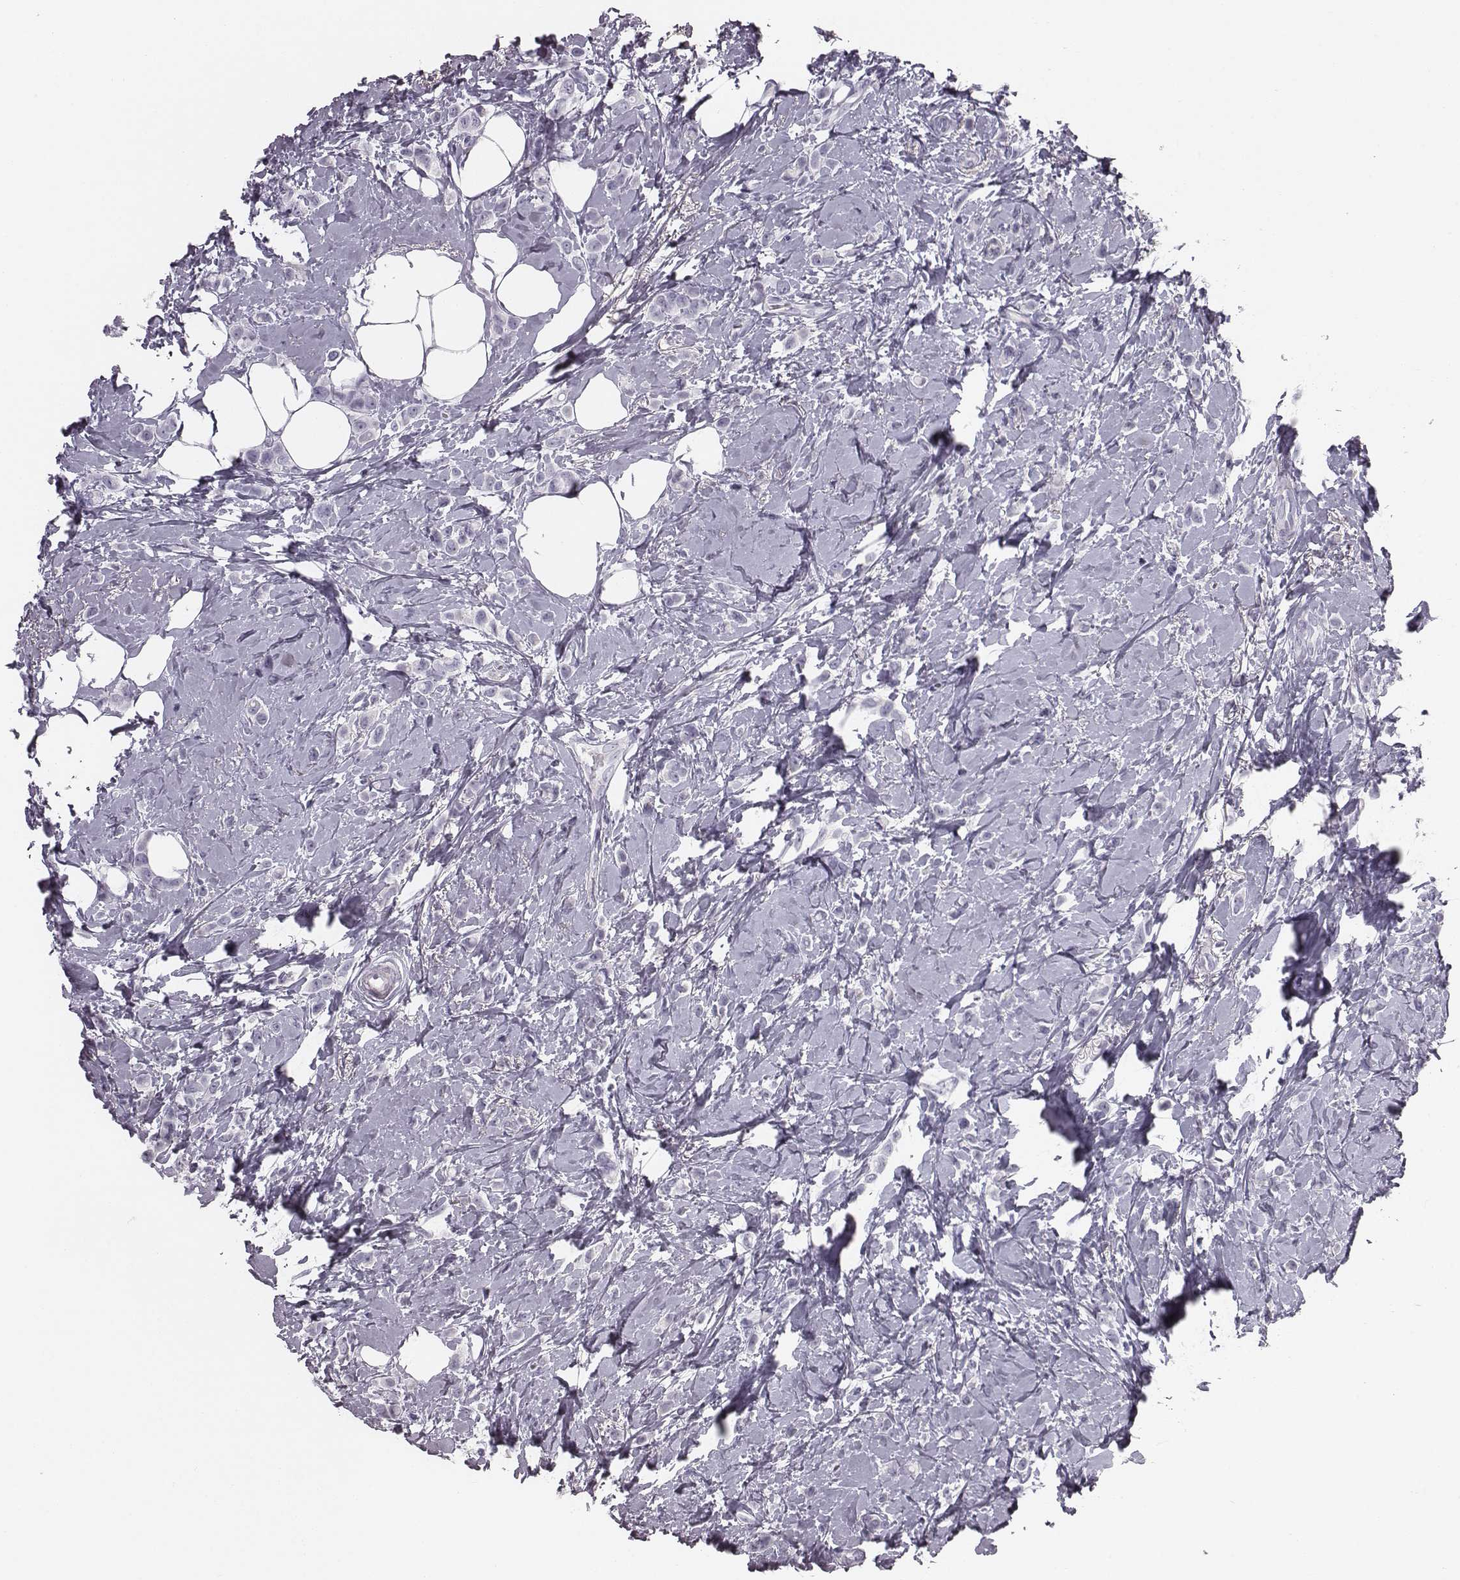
{"staining": {"intensity": "negative", "quantity": "none", "location": "none"}, "tissue": "breast cancer", "cell_type": "Tumor cells", "image_type": "cancer", "snomed": [{"axis": "morphology", "description": "Lobular carcinoma"}, {"axis": "topography", "description": "Breast"}], "caption": "This image is of breast cancer (lobular carcinoma) stained with IHC to label a protein in brown with the nuclei are counter-stained blue. There is no expression in tumor cells.", "gene": "CRISP1", "patient": {"sex": "female", "age": 66}}